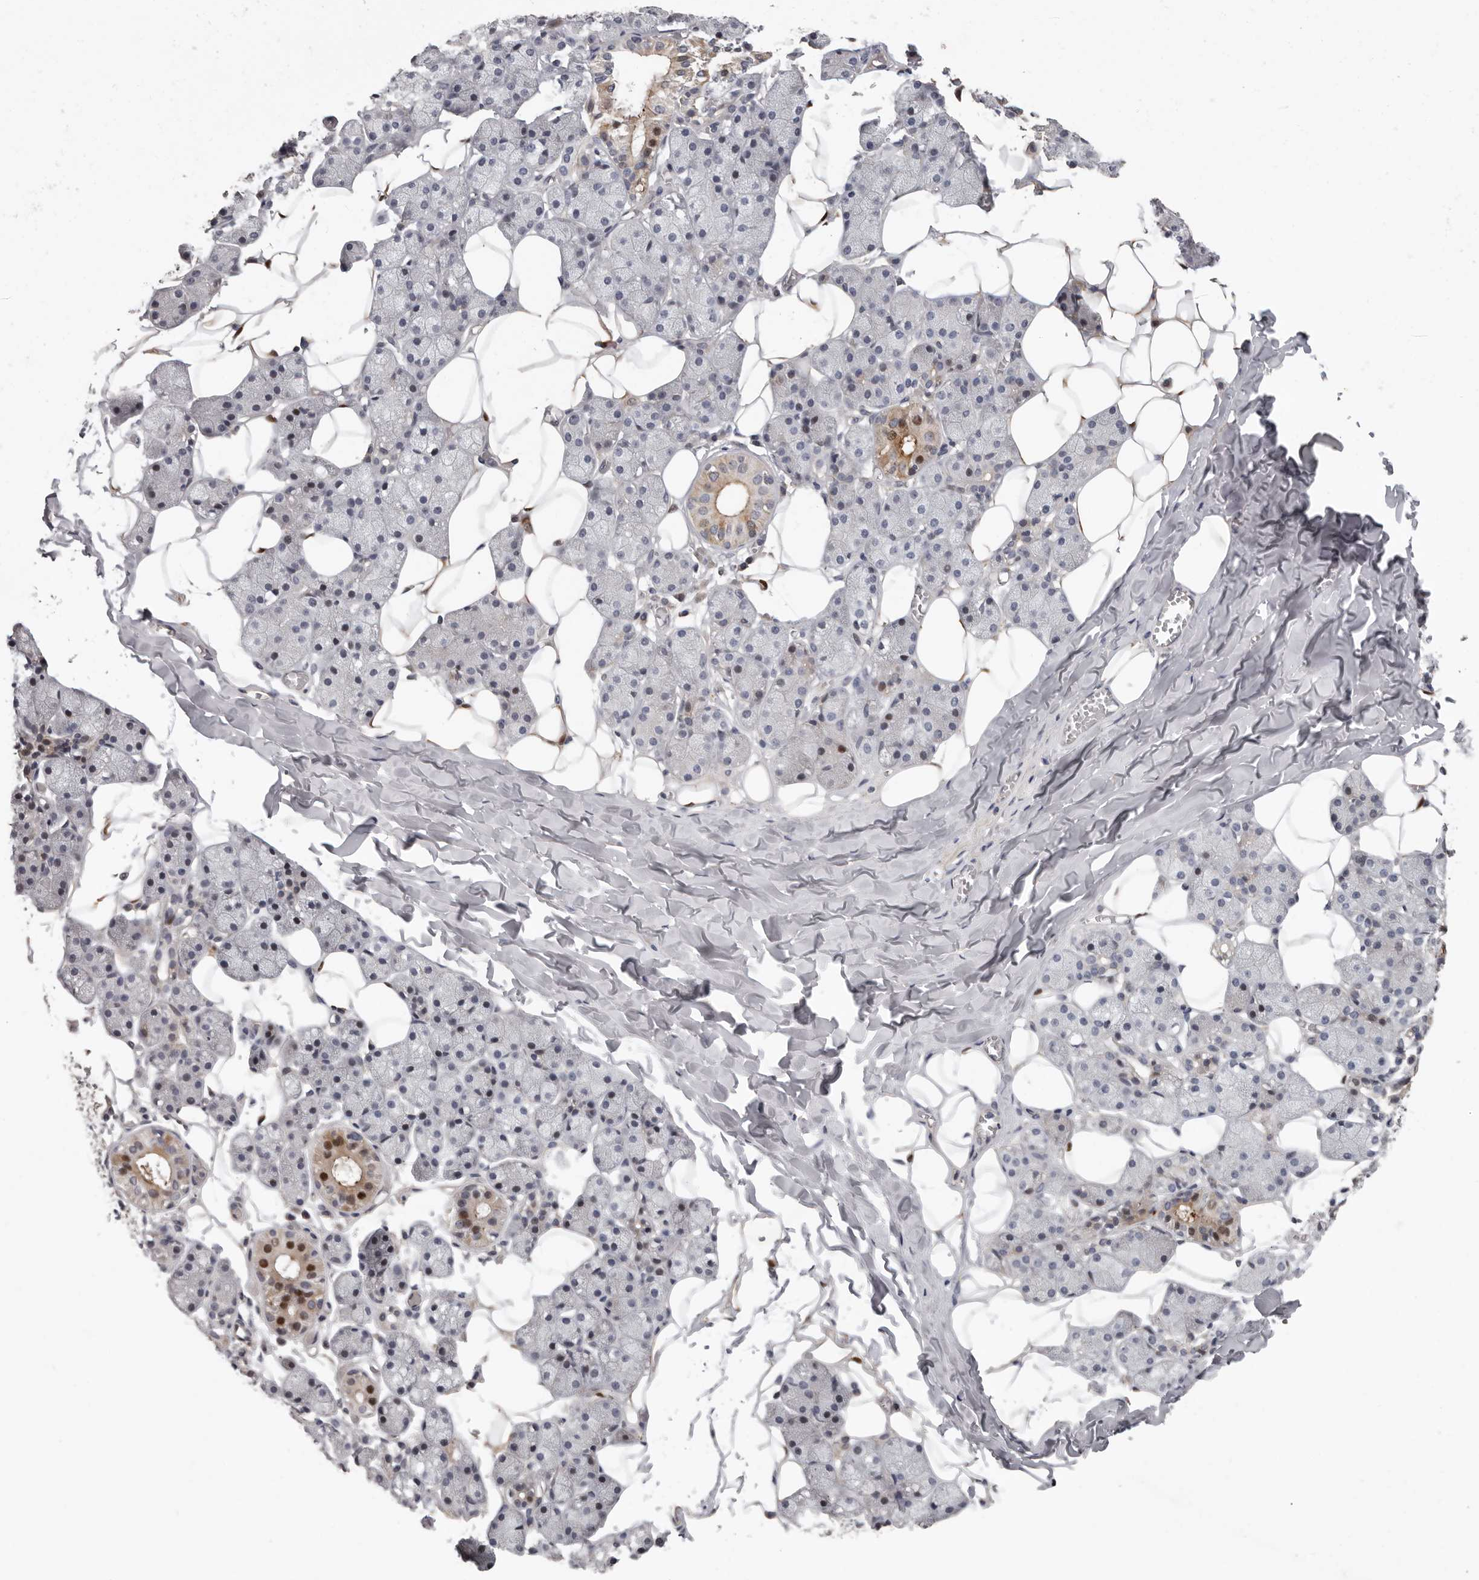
{"staining": {"intensity": "moderate", "quantity": "<25%", "location": "cytoplasmic/membranous,nuclear"}, "tissue": "salivary gland", "cell_type": "Glandular cells", "image_type": "normal", "snomed": [{"axis": "morphology", "description": "Normal tissue, NOS"}, {"axis": "topography", "description": "Salivary gland"}], "caption": "An immunohistochemistry (IHC) micrograph of normal tissue is shown. Protein staining in brown labels moderate cytoplasmic/membranous,nuclear positivity in salivary gland within glandular cells.", "gene": "RNF217", "patient": {"sex": "female", "age": 33}}